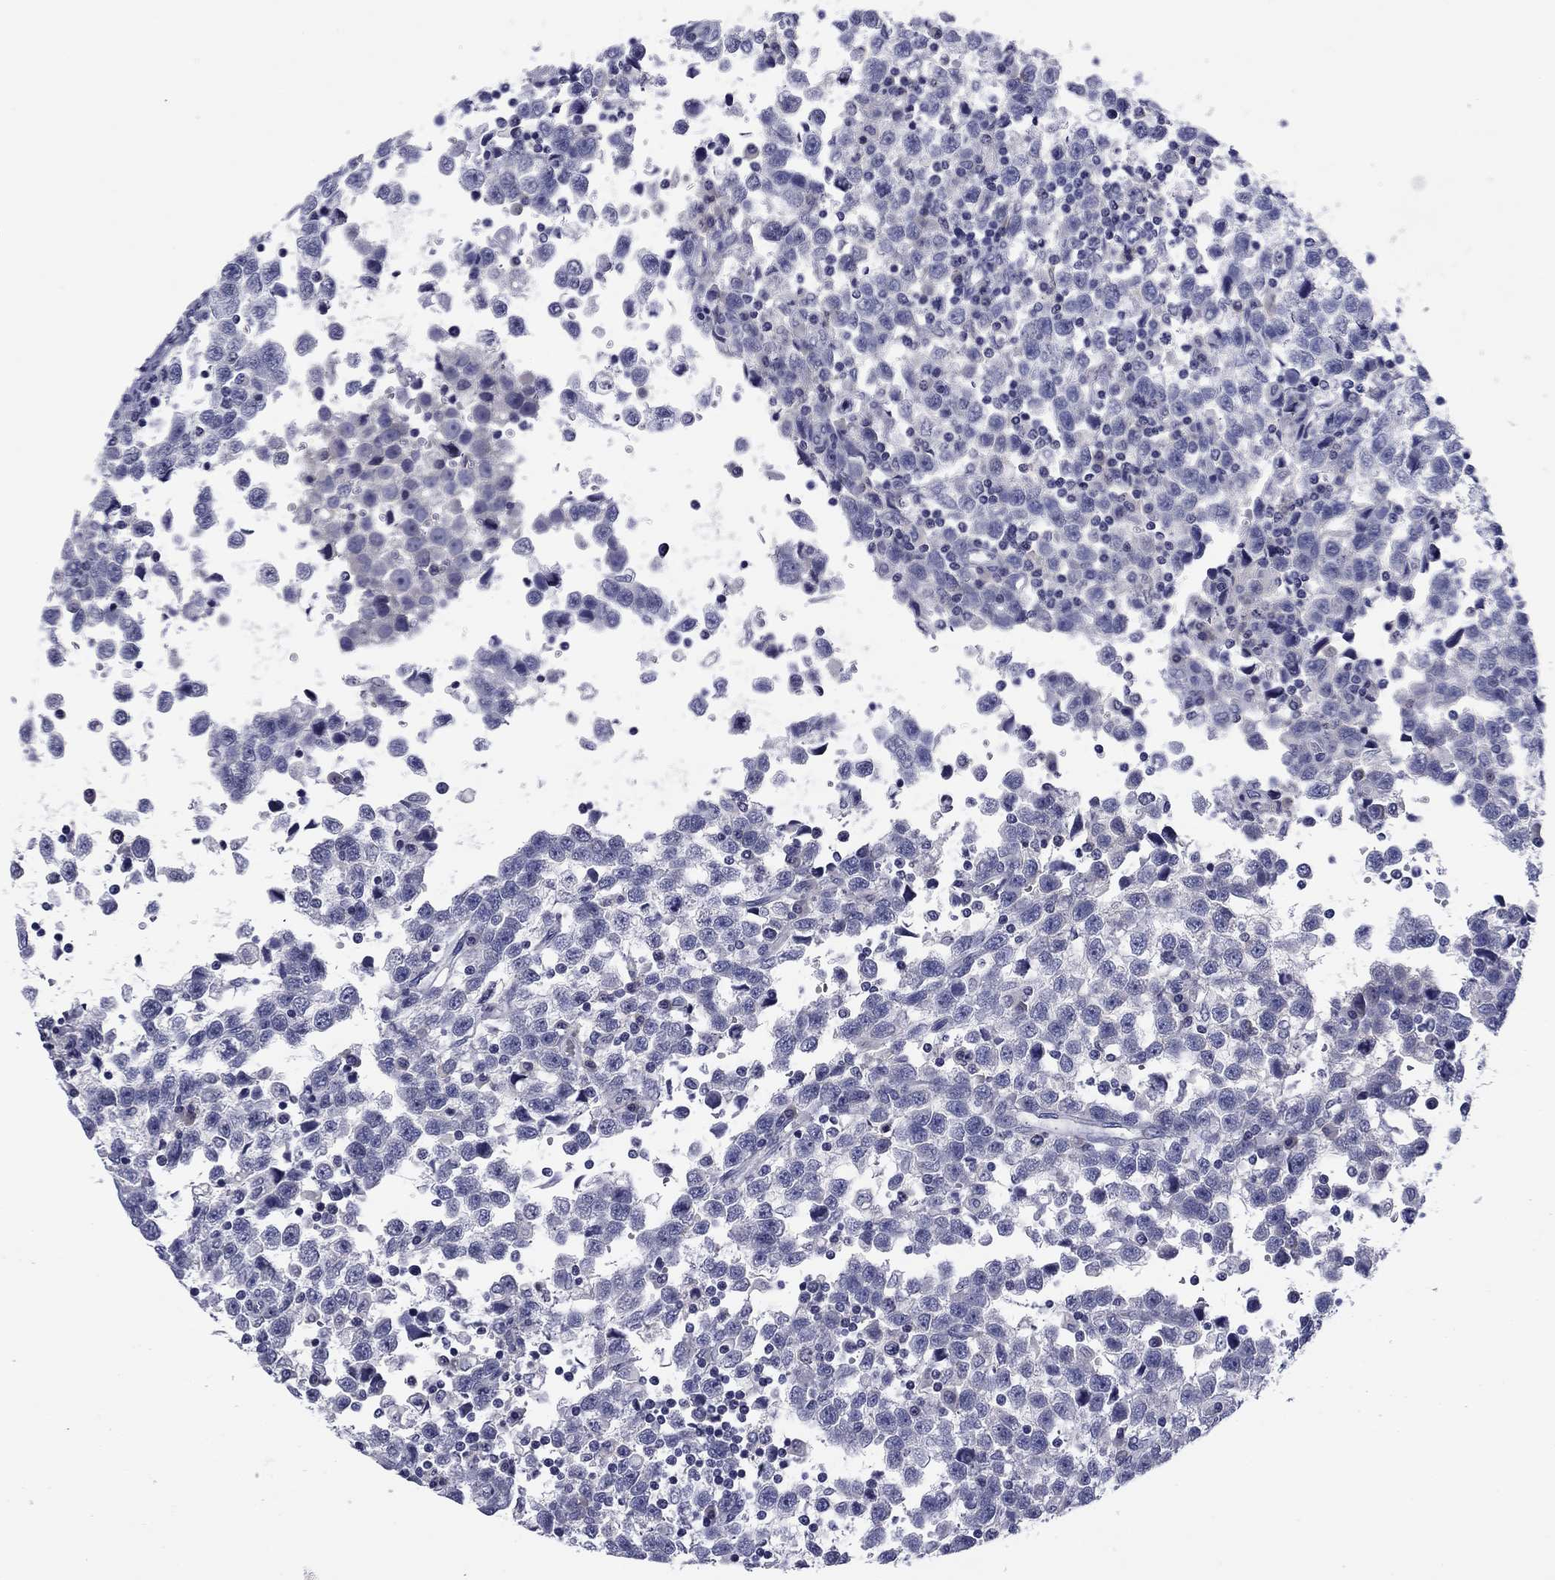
{"staining": {"intensity": "negative", "quantity": "none", "location": "none"}, "tissue": "testis cancer", "cell_type": "Tumor cells", "image_type": "cancer", "snomed": [{"axis": "morphology", "description": "Seminoma, NOS"}, {"axis": "topography", "description": "Testis"}], "caption": "A micrograph of human seminoma (testis) is negative for staining in tumor cells. The staining is performed using DAB (3,3'-diaminobenzidine) brown chromogen with nuclei counter-stained in using hematoxylin.", "gene": "ABCC2", "patient": {"sex": "male", "age": 34}}